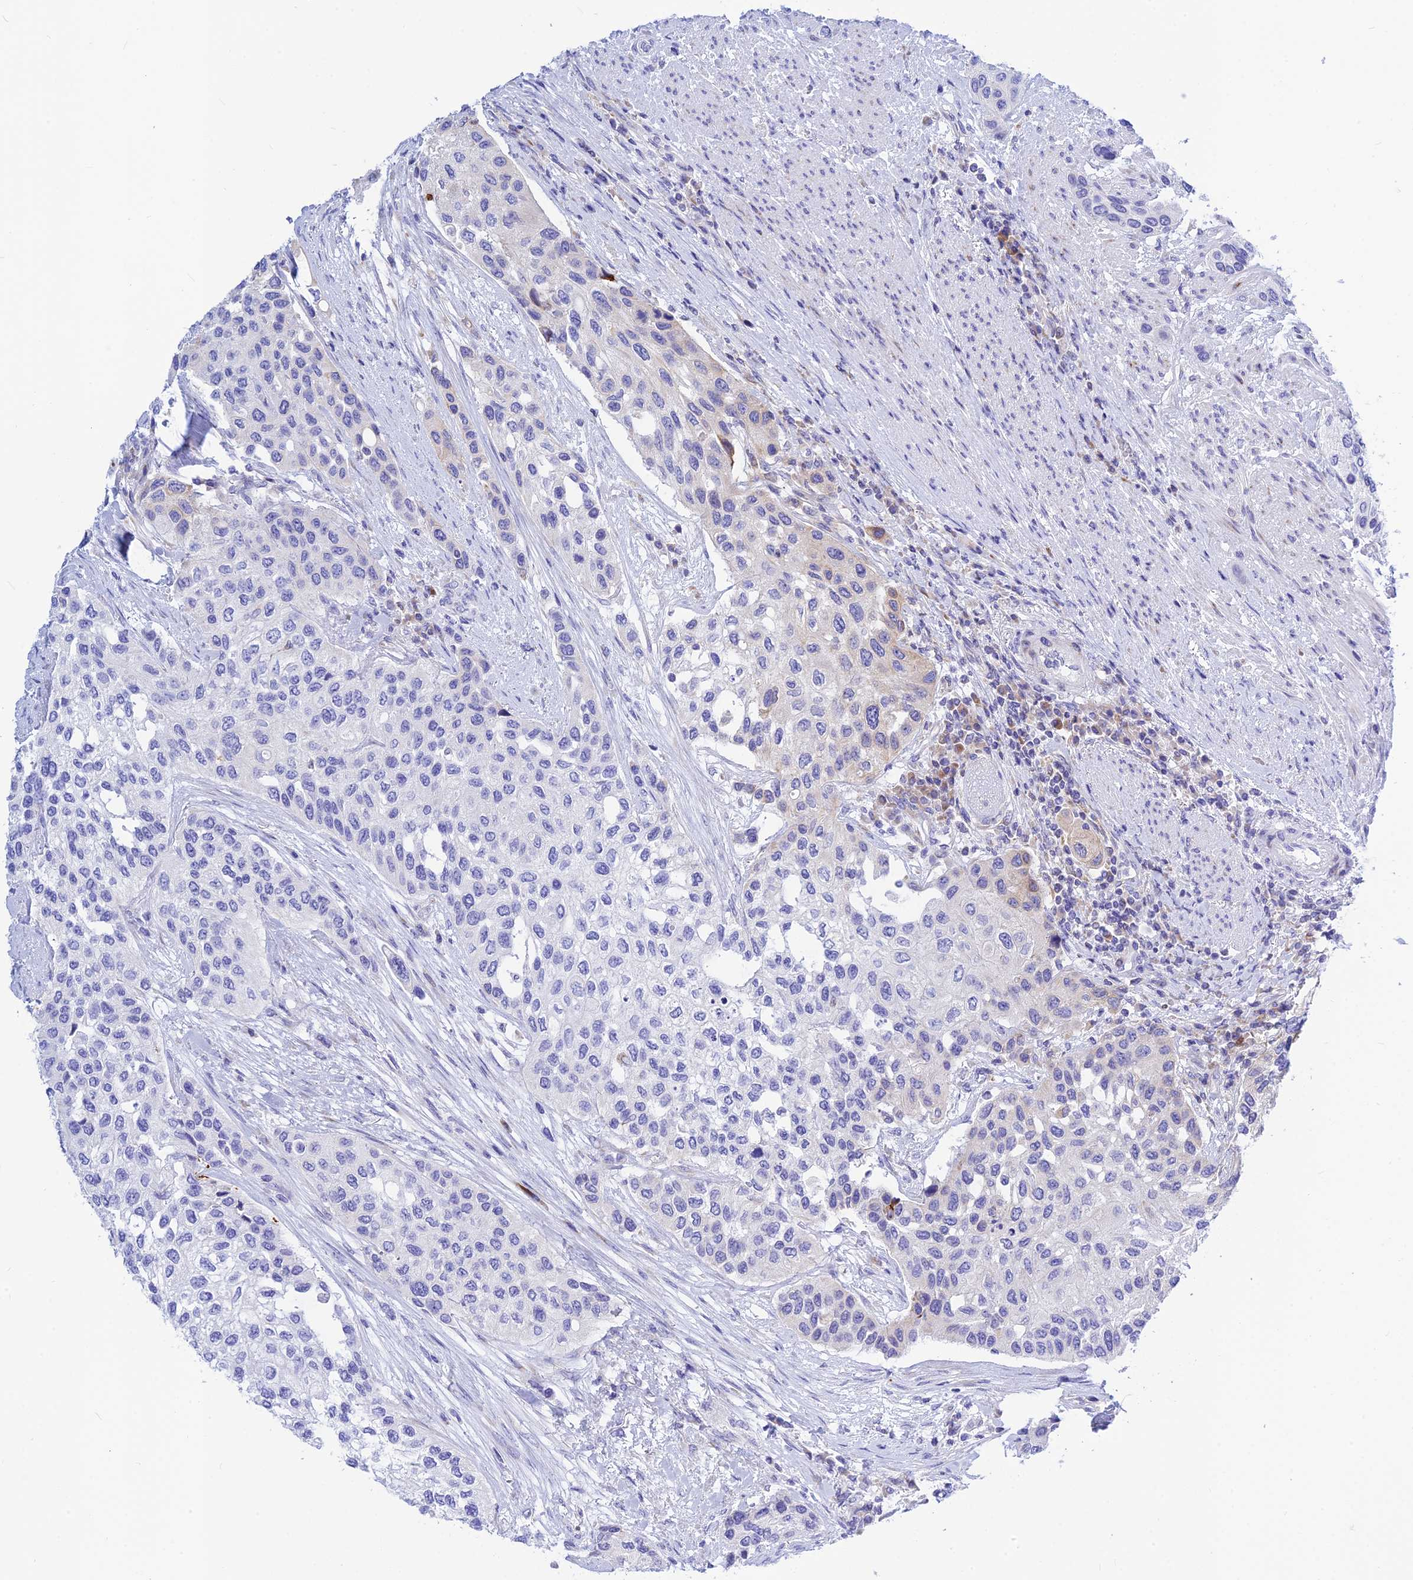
{"staining": {"intensity": "negative", "quantity": "none", "location": "none"}, "tissue": "urothelial cancer", "cell_type": "Tumor cells", "image_type": "cancer", "snomed": [{"axis": "morphology", "description": "Normal tissue, NOS"}, {"axis": "morphology", "description": "Urothelial carcinoma, High grade"}, {"axis": "topography", "description": "Vascular tissue"}, {"axis": "topography", "description": "Urinary bladder"}], "caption": "Histopathology image shows no protein staining in tumor cells of urothelial cancer tissue. Nuclei are stained in blue.", "gene": "CNOT6", "patient": {"sex": "female", "age": 56}}